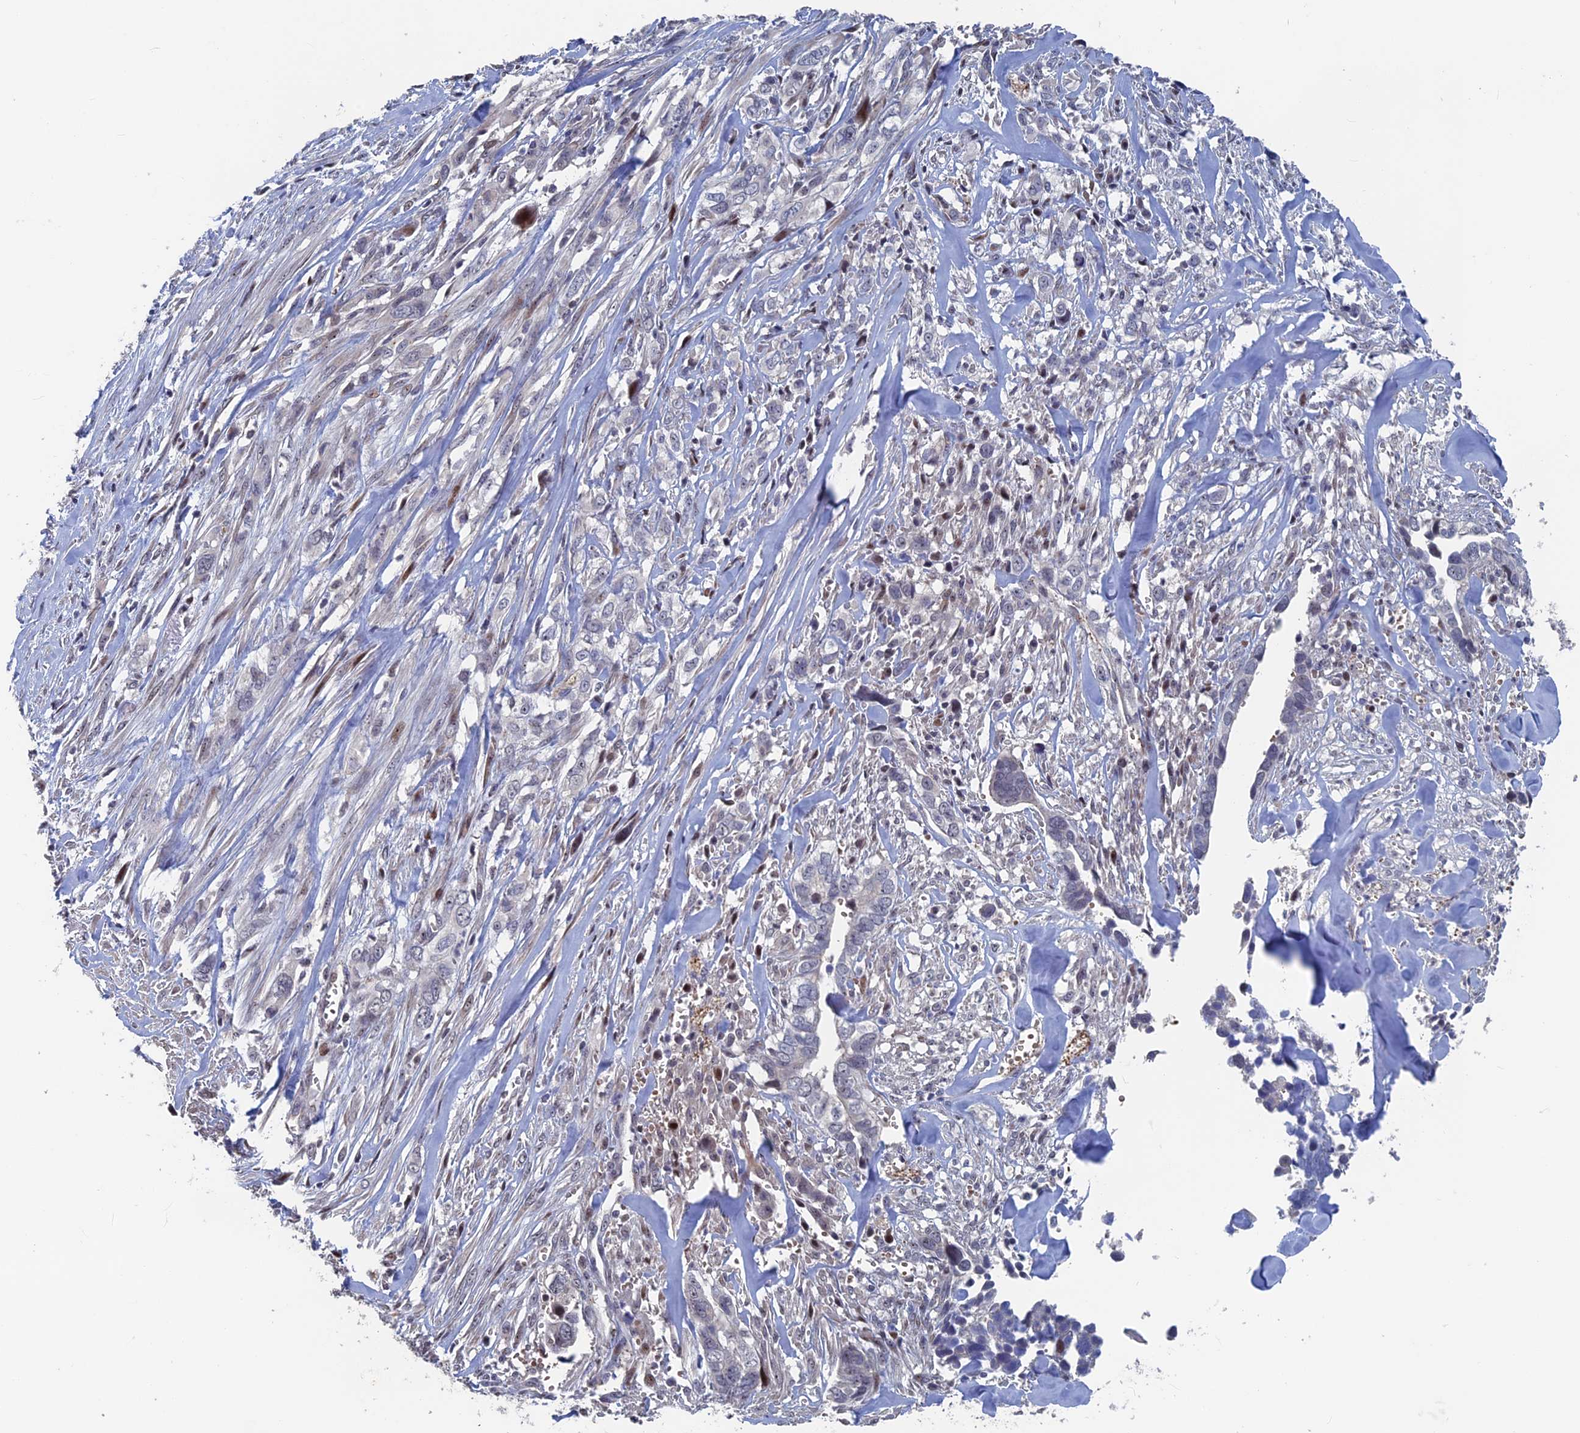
{"staining": {"intensity": "negative", "quantity": "none", "location": "none"}, "tissue": "liver cancer", "cell_type": "Tumor cells", "image_type": "cancer", "snomed": [{"axis": "morphology", "description": "Cholangiocarcinoma"}, {"axis": "topography", "description": "Liver"}], "caption": "The histopathology image reveals no significant positivity in tumor cells of cholangiocarcinoma (liver).", "gene": "SH3D21", "patient": {"sex": "female", "age": 79}}